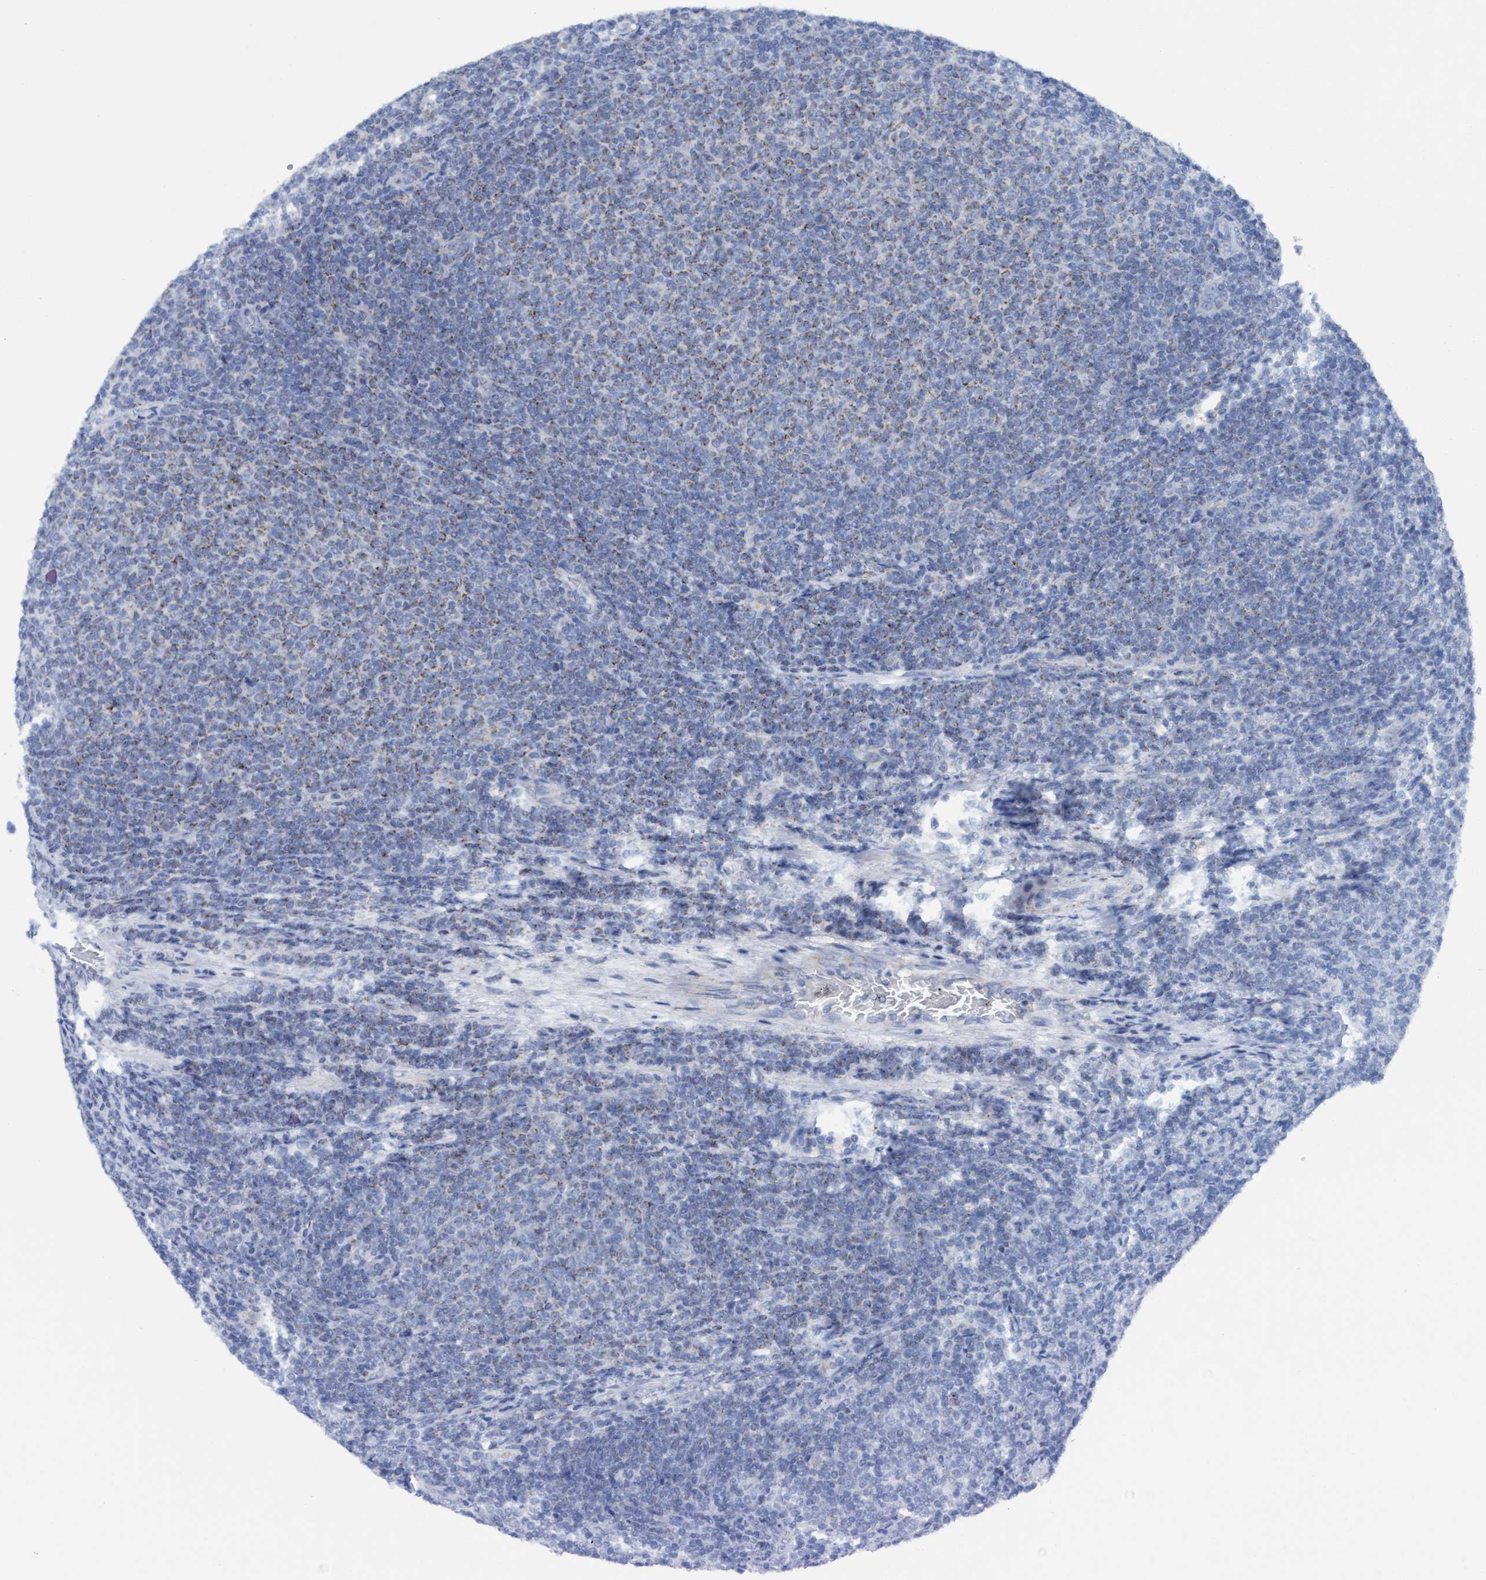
{"staining": {"intensity": "weak", "quantity": ">75%", "location": "cytoplasmic/membranous"}, "tissue": "lymphoma", "cell_type": "Tumor cells", "image_type": "cancer", "snomed": [{"axis": "morphology", "description": "Malignant lymphoma, non-Hodgkin's type, Low grade"}, {"axis": "topography", "description": "Lymph node"}], "caption": "Immunohistochemistry (DAB) staining of human low-grade malignant lymphoma, non-Hodgkin's type shows weak cytoplasmic/membranous protein staining in approximately >75% of tumor cells.", "gene": "RSAD1", "patient": {"sex": "male", "age": 66}}